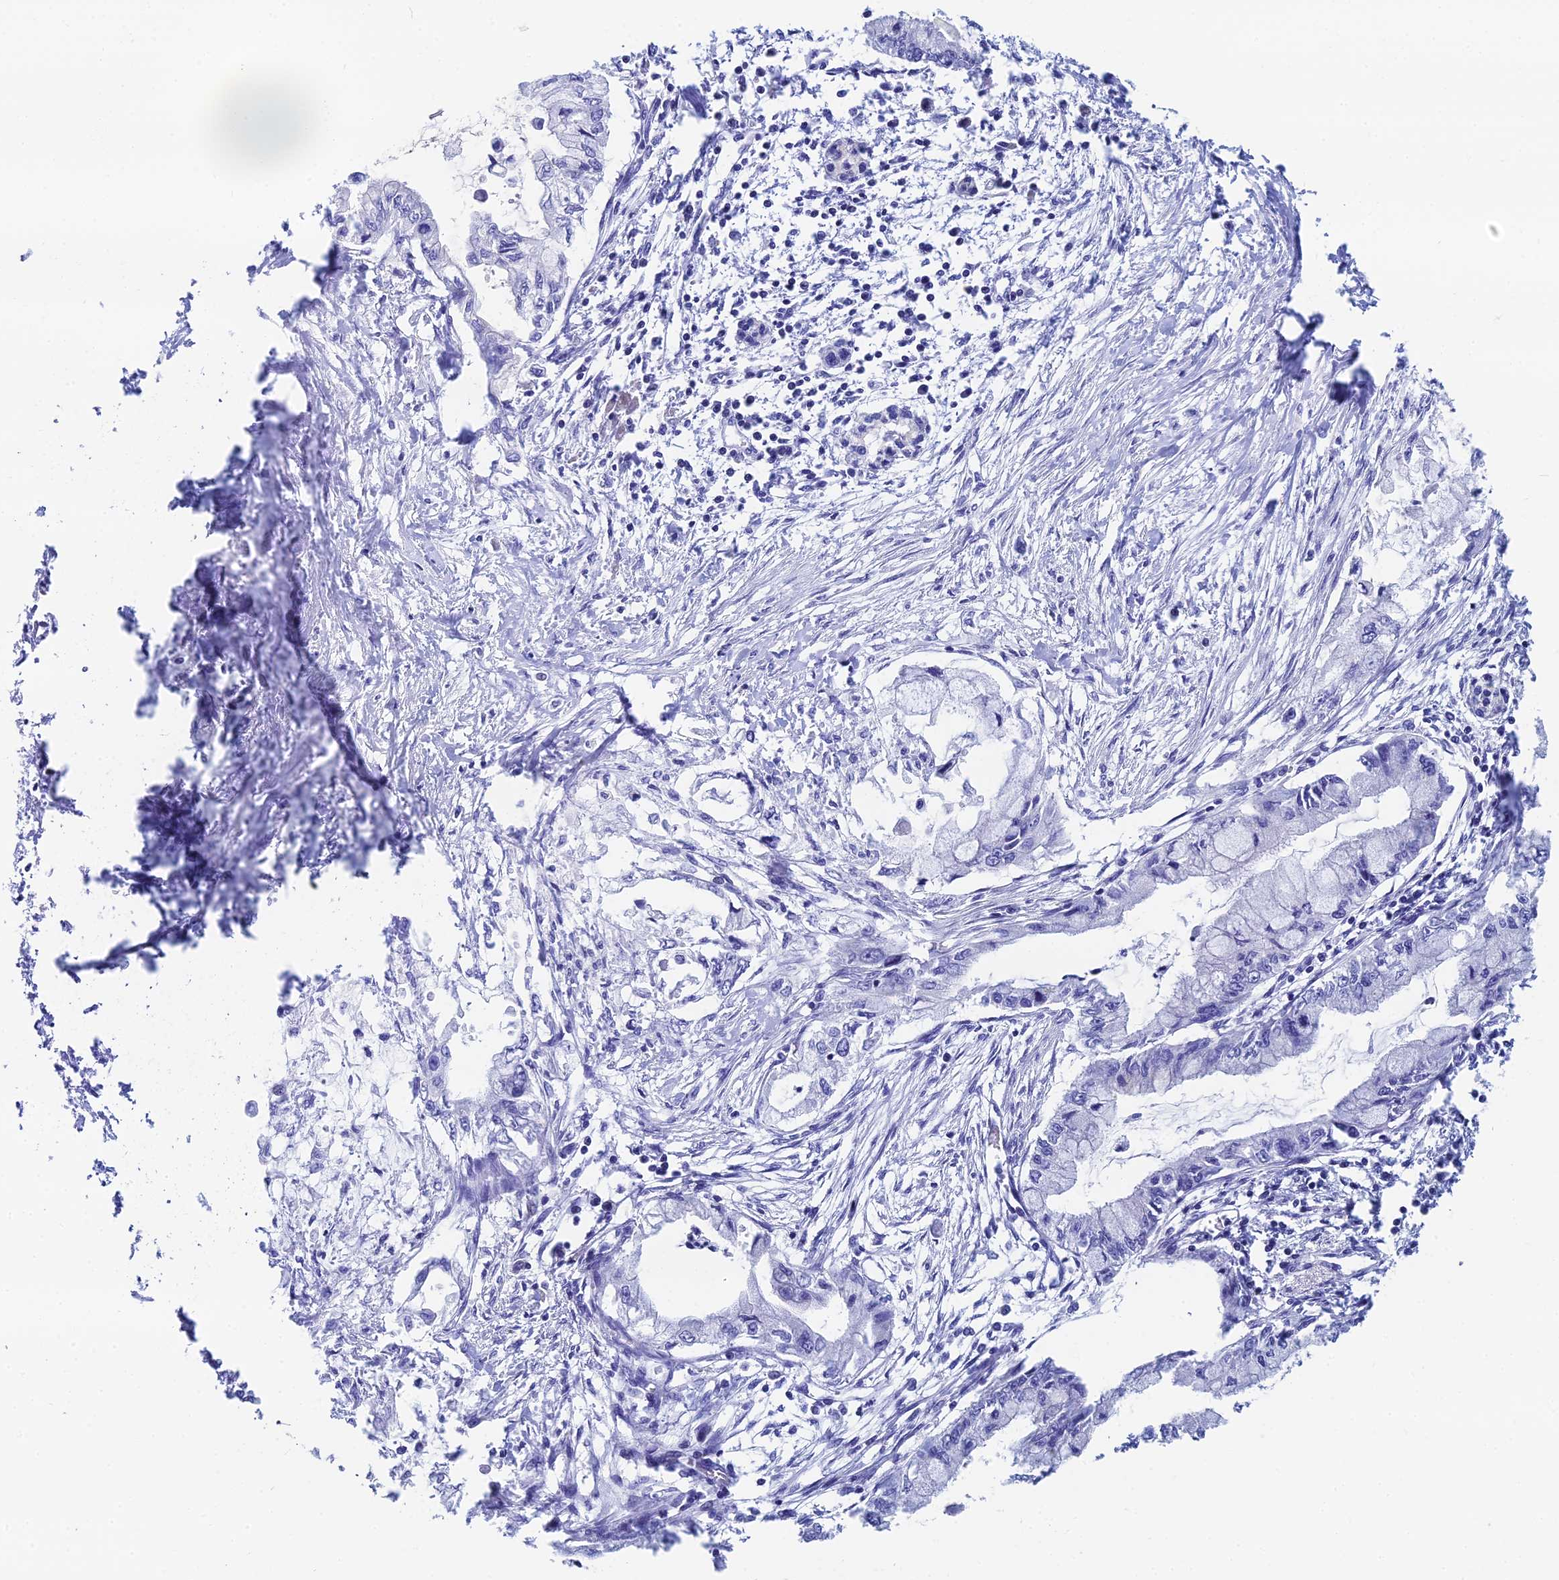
{"staining": {"intensity": "negative", "quantity": "none", "location": "none"}, "tissue": "pancreatic cancer", "cell_type": "Tumor cells", "image_type": "cancer", "snomed": [{"axis": "morphology", "description": "Adenocarcinoma, NOS"}, {"axis": "topography", "description": "Pancreas"}], "caption": "Immunohistochemical staining of adenocarcinoma (pancreatic) demonstrates no significant positivity in tumor cells.", "gene": "HSPA1L", "patient": {"sex": "male", "age": 48}}